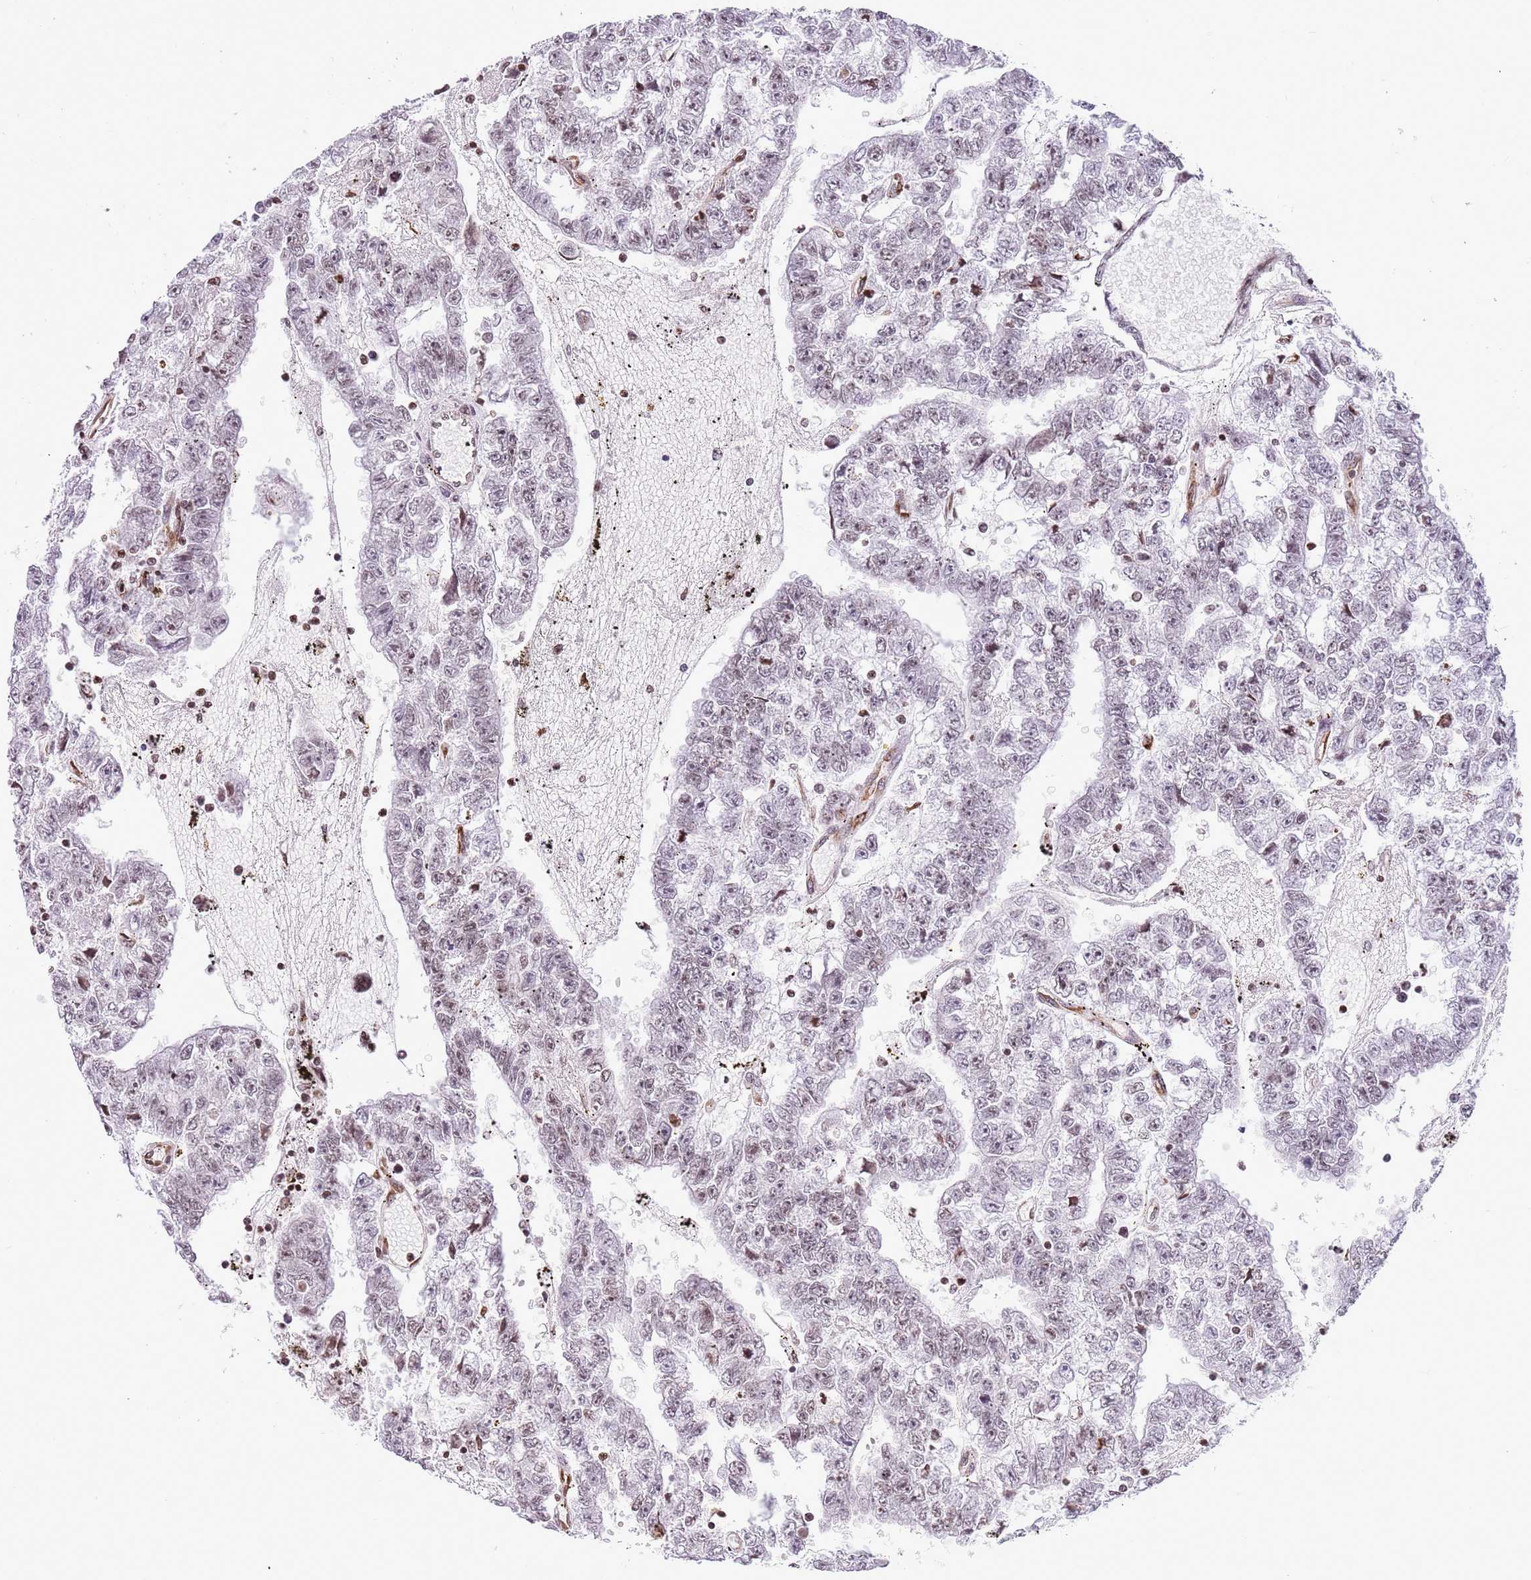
{"staining": {"intensity": "negative", "quantity": "none", "location": "none"}, "tissue": "testis cancer", "cell_type": "Tumor cells", "image_type": "cancer", "snomed": [{"axis": "morphology", "description": "Carcinoma, Embryonal, NOS"}, {"axis": "topography", "description": "Testis"}], "caption": "Immunohistochemistry (IHC) image of neoplastic tissue: human testis cancer stained with DAB (3,3'-diaminobenzidine) reveals no significant protein expression in tumor cells.", "gene": "NRIP1", "patient": {"sex": "male", "age": 25}}